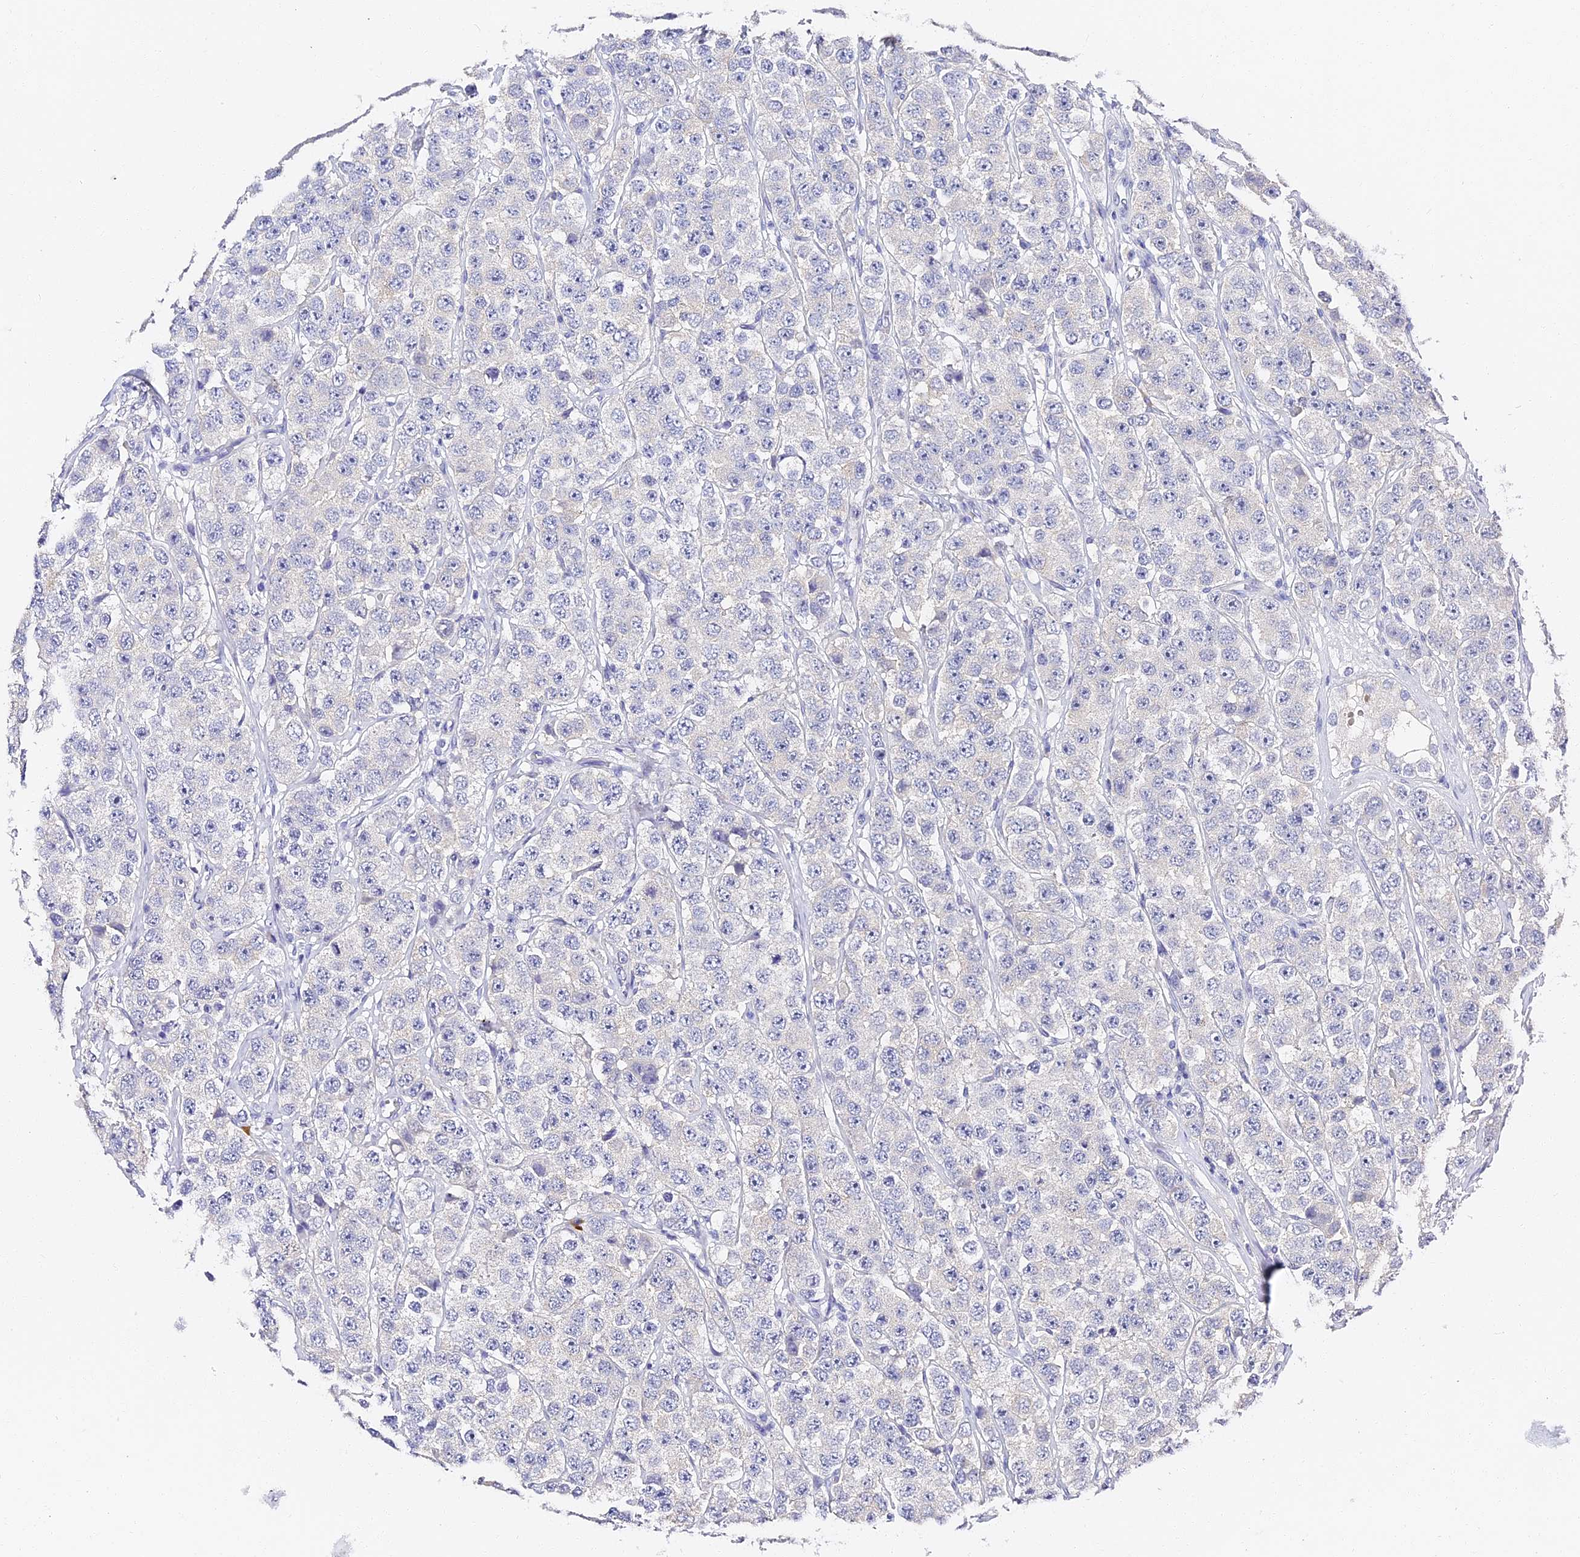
{"staining": {"intensity": "negative", "quantity": "none", "location": "none"}, "tissue": "testis cancer", "cell_type": "Tumor cells", "image_type": "cancer", "snomed": [{"axis": "morphology", "description": "Seminoma, NOS"}, {"axis": "topography", "description": "Testis"}], "caption": "Immunohistochemical staining of human seminoma (testis) reveals no significant positivity in tumor cells.", "gene": "VPS33B", "patient": {"sex": "male", "age": 28}}